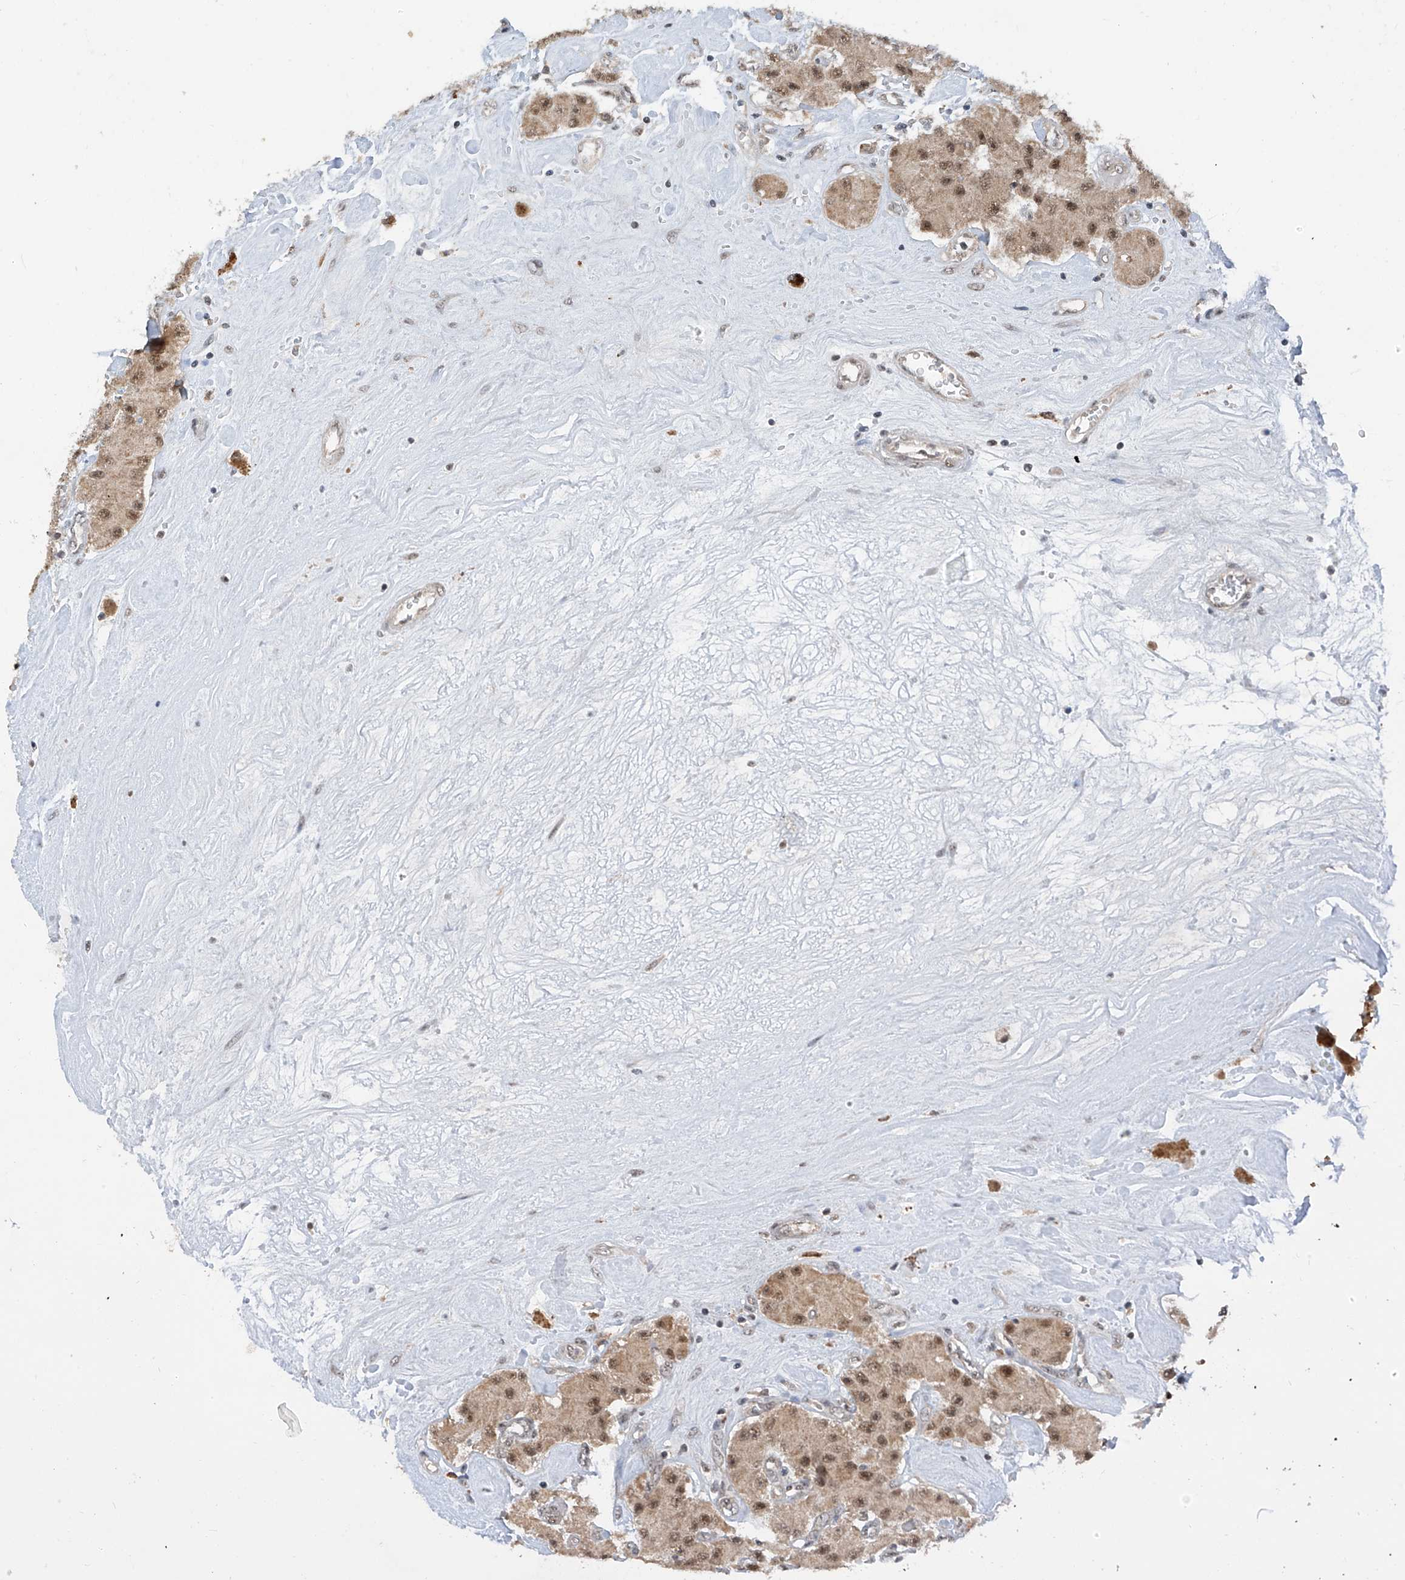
{"staining": {"intensity": "moderate", "quantity": ">75%", "location": "nuclear"}, "tissue": "carcinoid", "cell_type": "Tumor cells", "image_type": "cancer", "snomed": [{"axis": "morphology", "description": "Carcinoid, malignant, NOS"}, {"axis": "topography", "description": "Pancreas"}], "caption": "Immunohistochemical staining of human carcinoid exhibits medium levels of moderate nuclear positivity in approximately >75% of tumor cells. (DAB (3,3'-diaminobenzidine) IHC with brightfield microscopy, high magnification).", "gene": "RPAIN", "patient": {"sex": "male", "age": 41}}